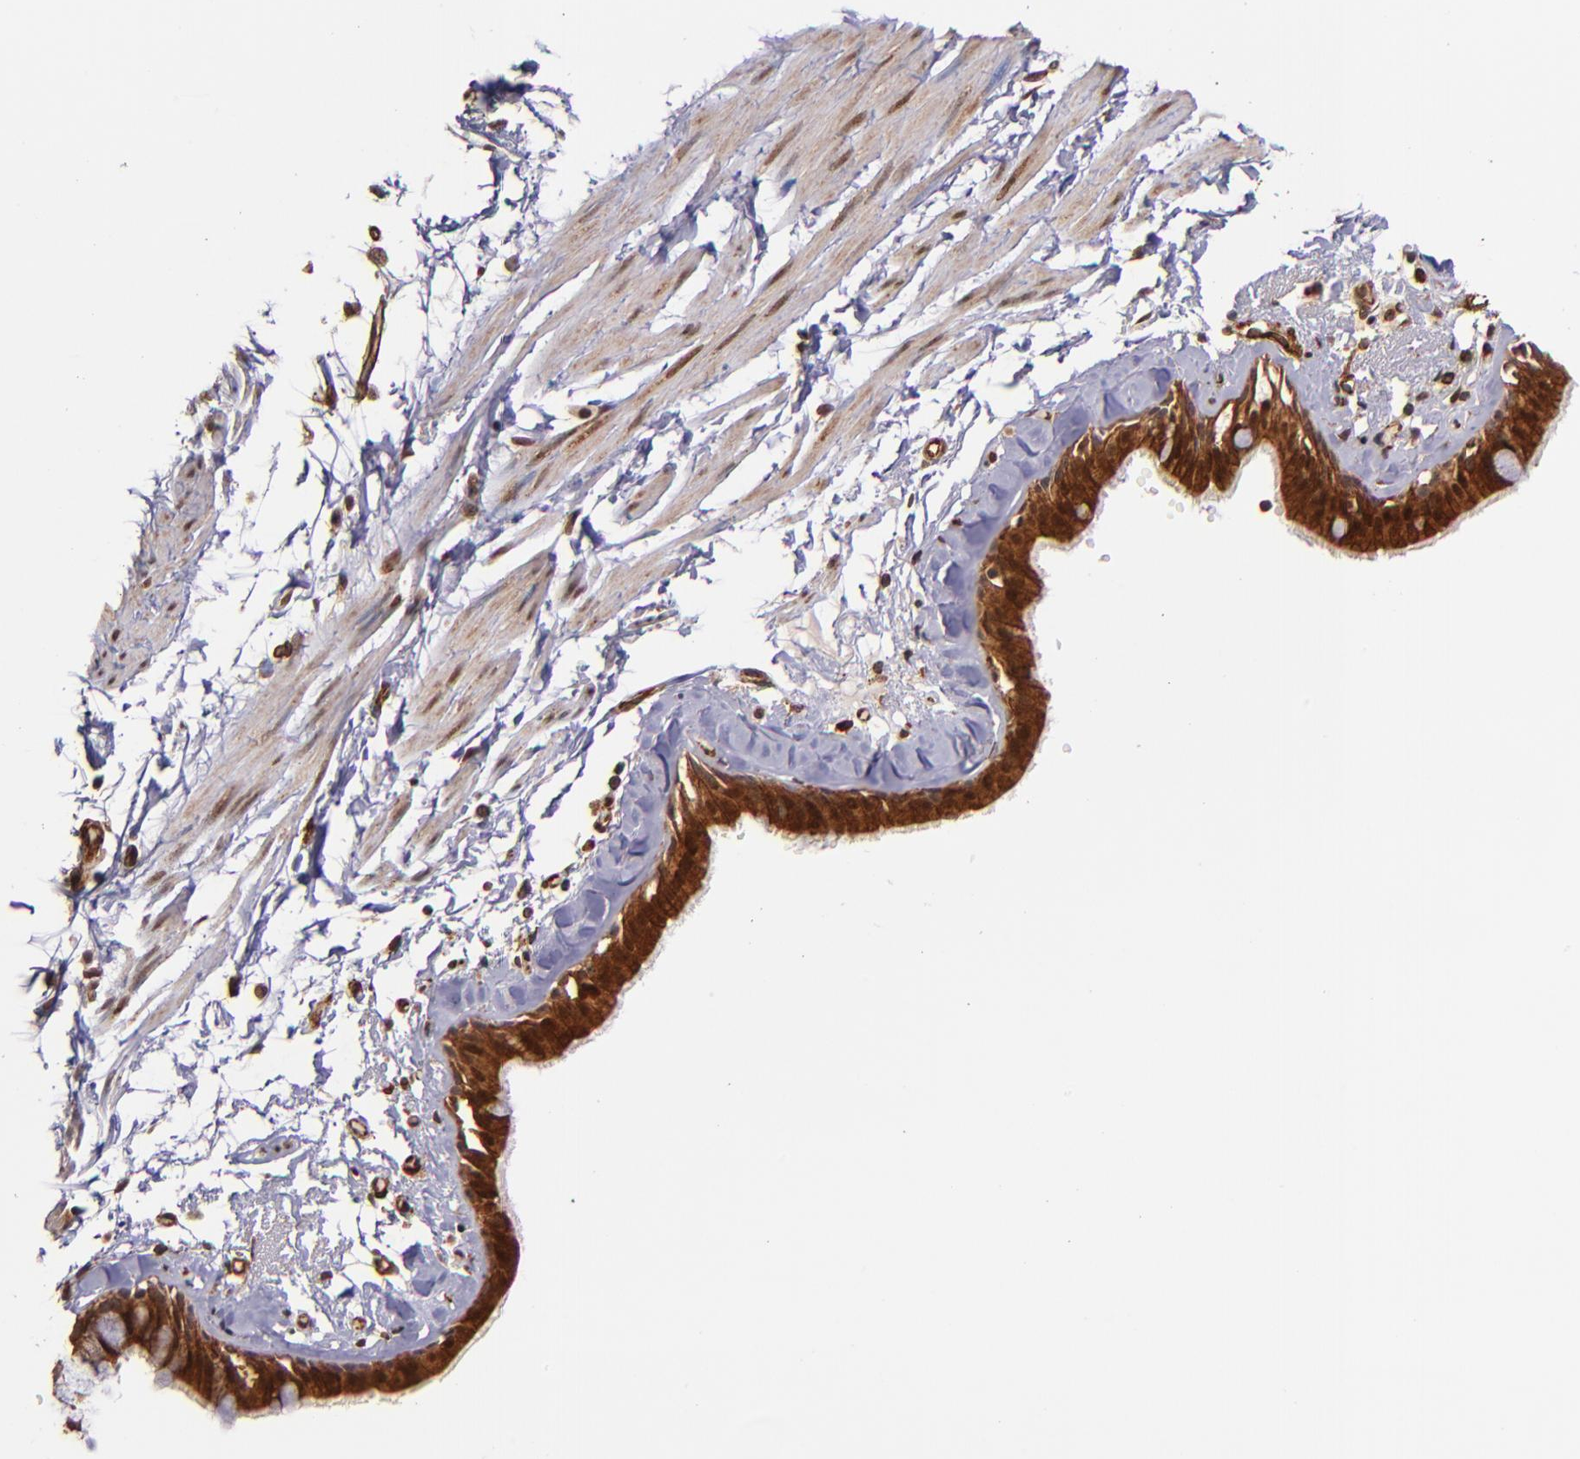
{"staining": {"intensity": "strong", "quantity": ">75%", "location": "cytoplasmic/membranous,nuclear"}, "tissue": "bronchus", "cell_type": "Respiratory epithelial cells", "image_type": "normal", "snomed": [{"axis": "morphology", "description": "Normal tissue, NOS"}, {"axis": "topography", "description": "Bronchus"}, {"axis": "topography", "description": "Lung"}], "caption": "Immunohistochemical staining of unremarkable human bronchus reveals strong cytoplasmic/membranous,nuclear protein staining in approximately >75% of respiratory epithelial cells. (DAB = brown stain, brightfield microscopy at high magnification).", "gene": "STX8", "patient": {"sex": "female", "age": 56}}